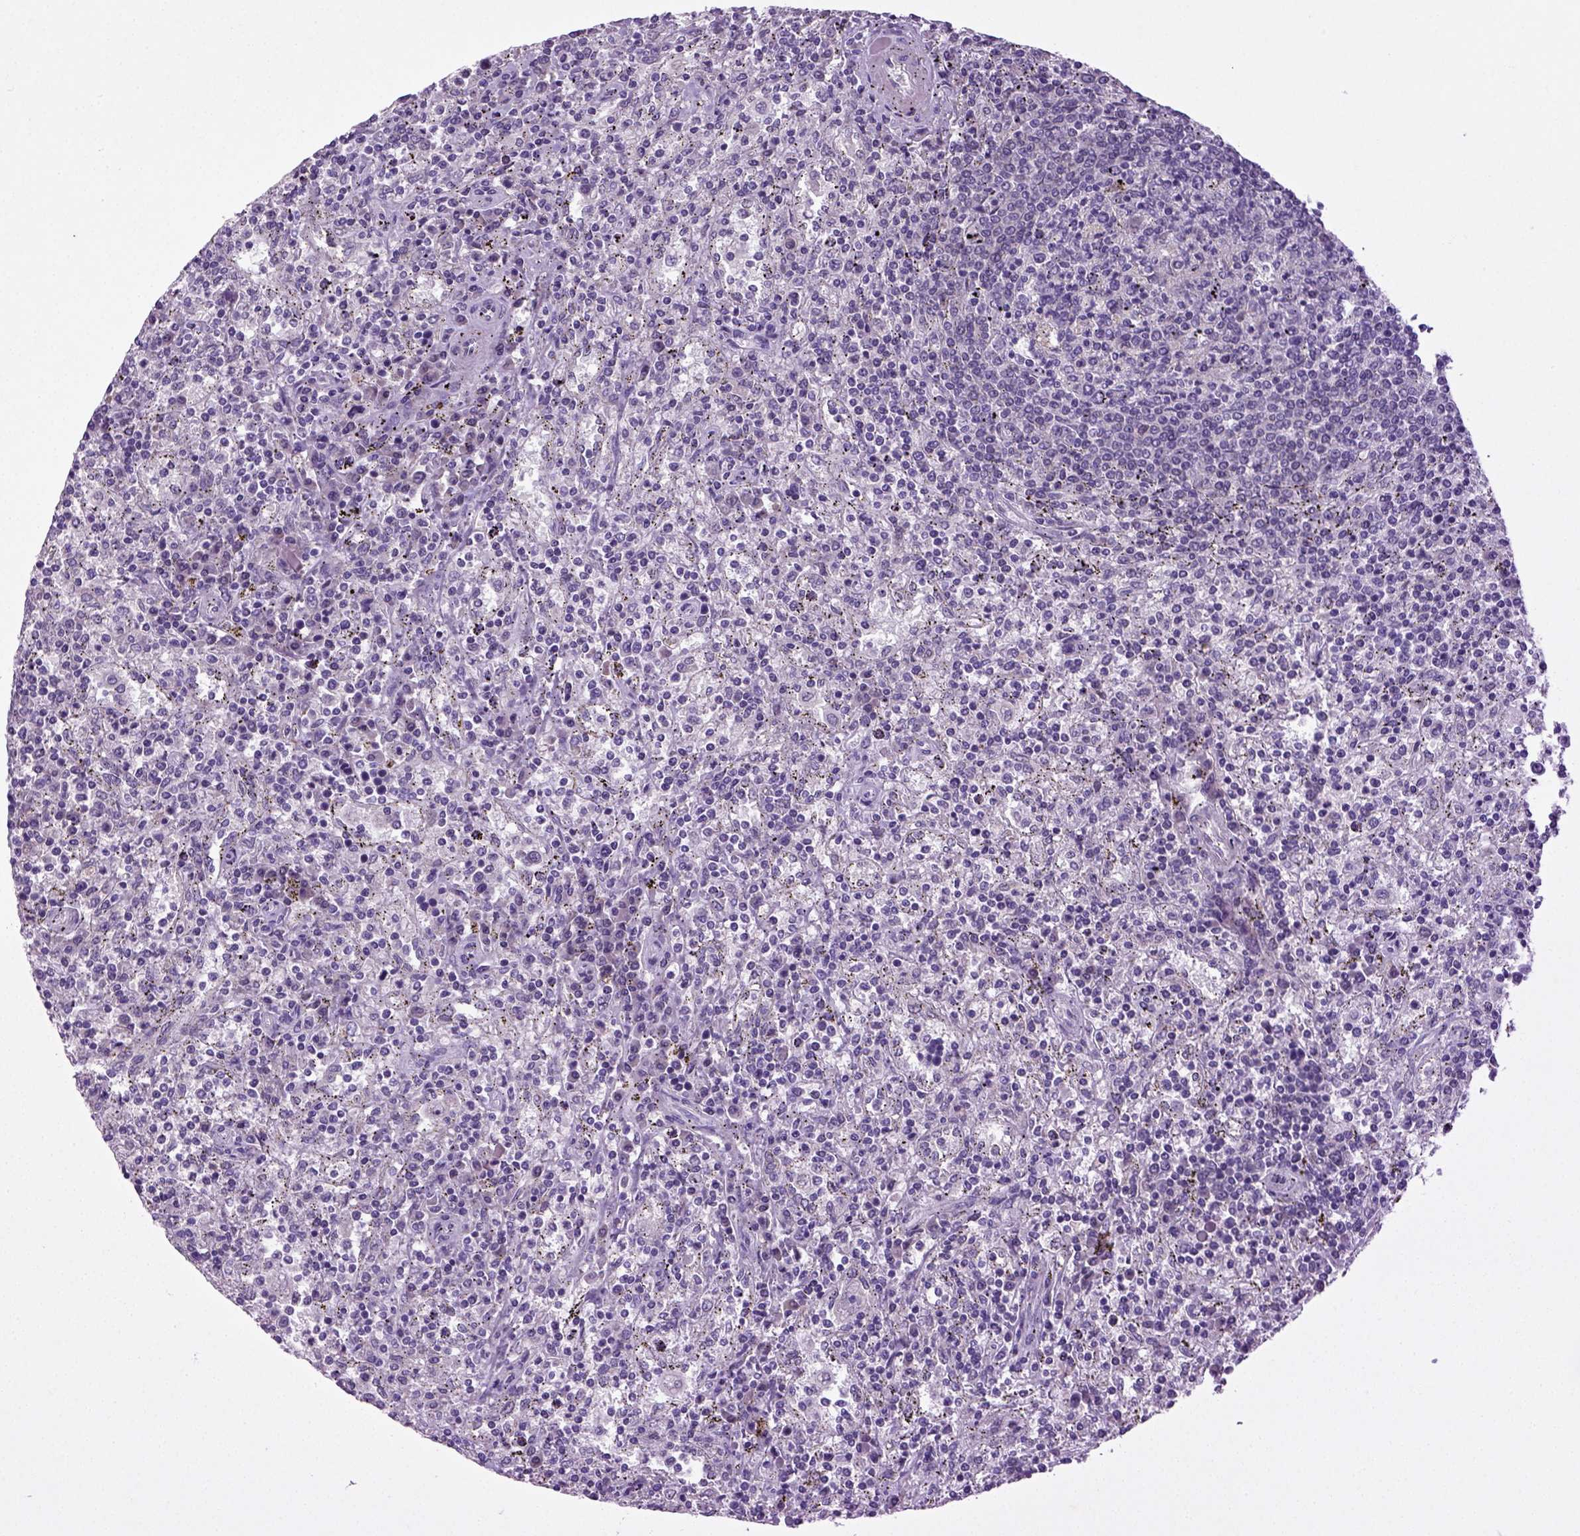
{"staining": {"intensity": "negative", "quantity": "none", "location": "none"}, "tissue": "lymphoma", "cell_type": "Tumor cells", "image_type": "cancer", "snomed": [{"axis": "morphology", "description": "Malignant lymphoma, non-Hodgkin's type, Low grade"}, {"axis": "topography", "description": "Spleen"}], "caption": "The histopathology image displays no significant positivity in tumor cells of malignant lymphoma, non-Hodgkin's type (low-grade). (DAB immunohistochemistry (IHC) with hematoxylin counter stain).", "gene": "SYNGAP1", "patient": {"sex": "male", "age": 62}}